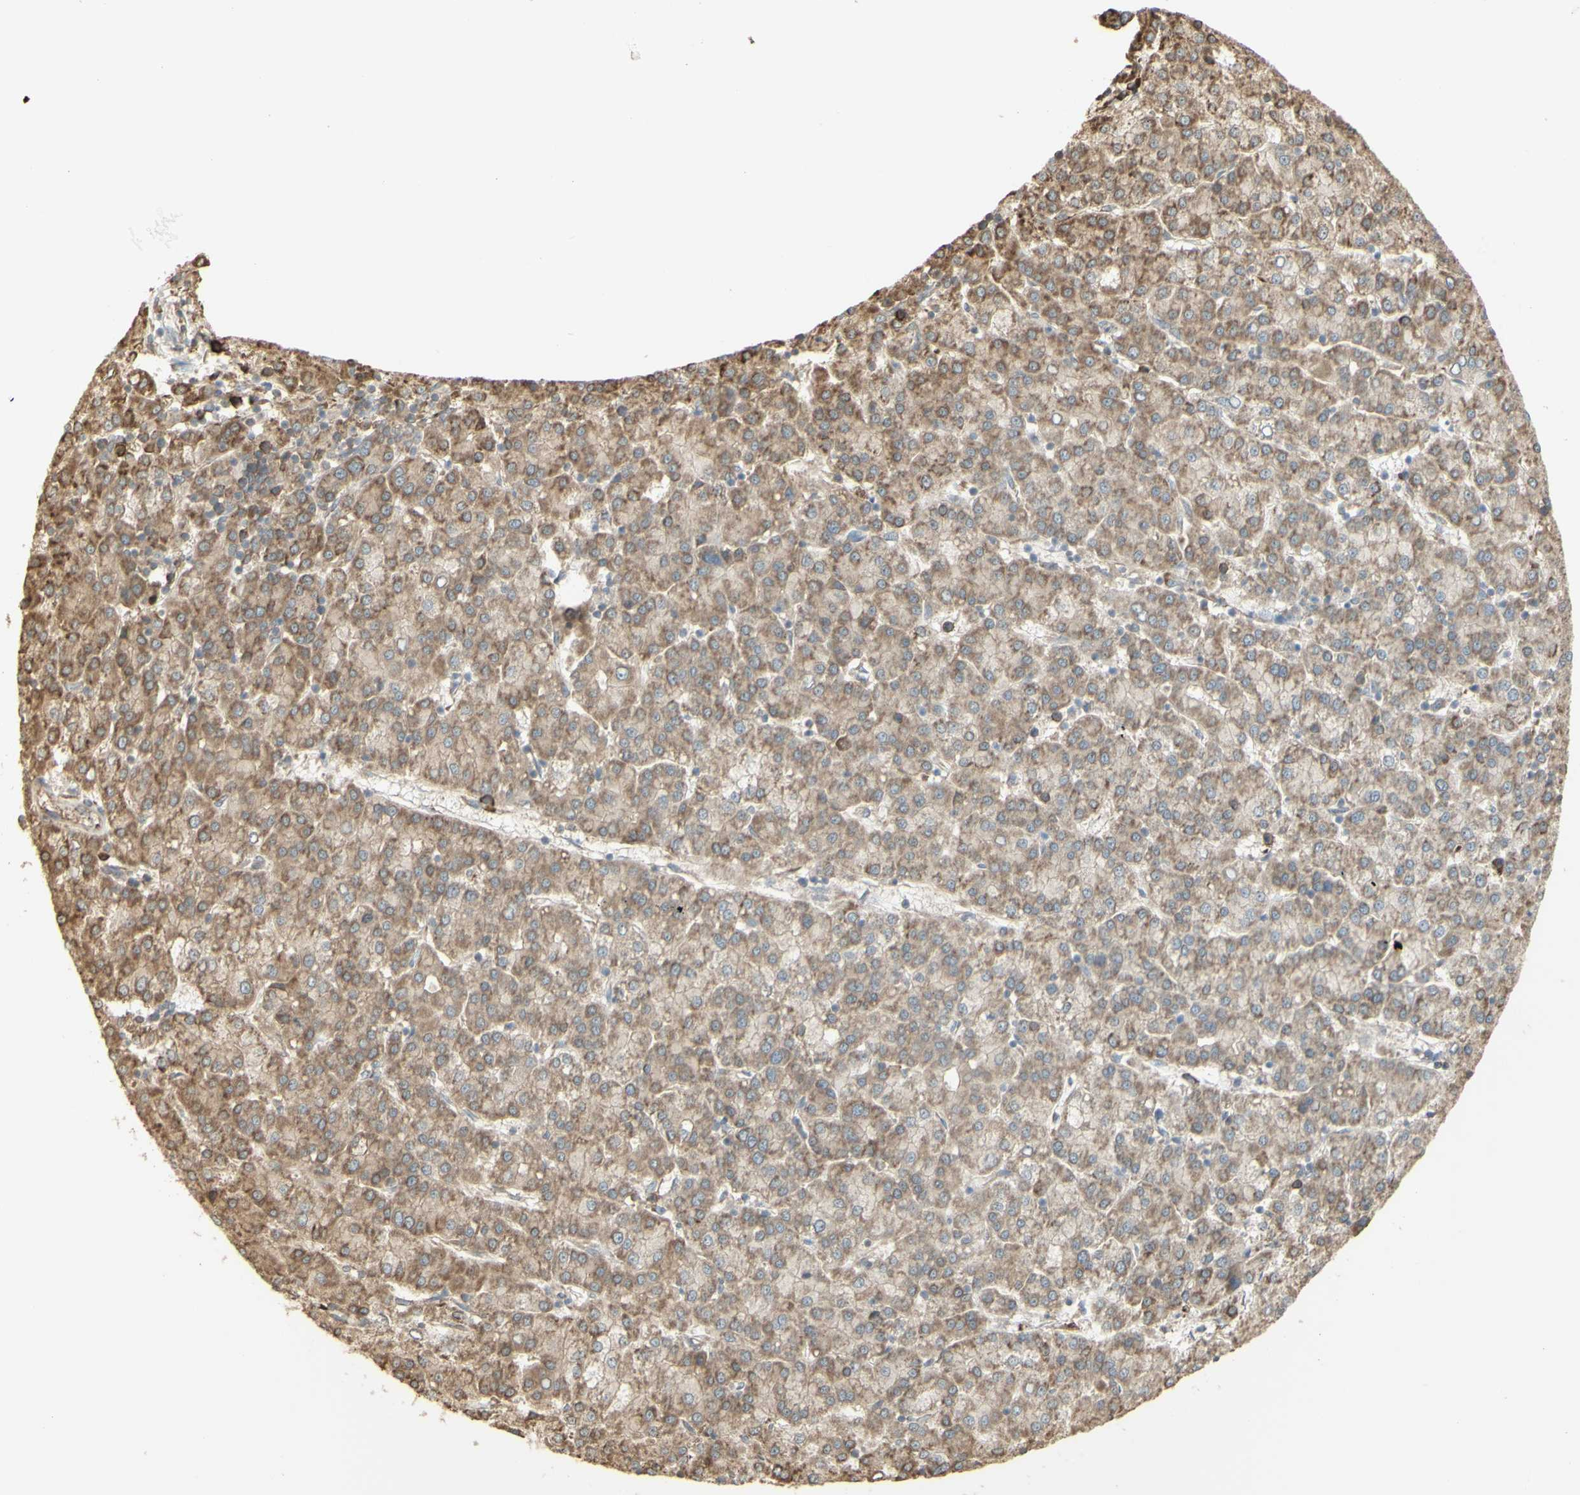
{"staining": {"intensity": "weak", "quantity": ">75%", "location": "cytoplasmic/membranous"}, "tissue": "liver cancer", "cell_type": "Tumor cells", "image_type": "cancer", "snomed": [{"axis": "morphology", "description": "Carcinoma, Hepatocellular, NOS"}, {"axis": "topography", "description": "Liver"}], "caption": "This micrograph displays liver cancer stained with IHC to label a protein in brown. The cytoplasmic/membranous of tumor cells show weak positivity for the protein. Nuclei are counter-stained blue.", "gene": "EEF1B2", "patient": {"sex": "female", "age": 58}}